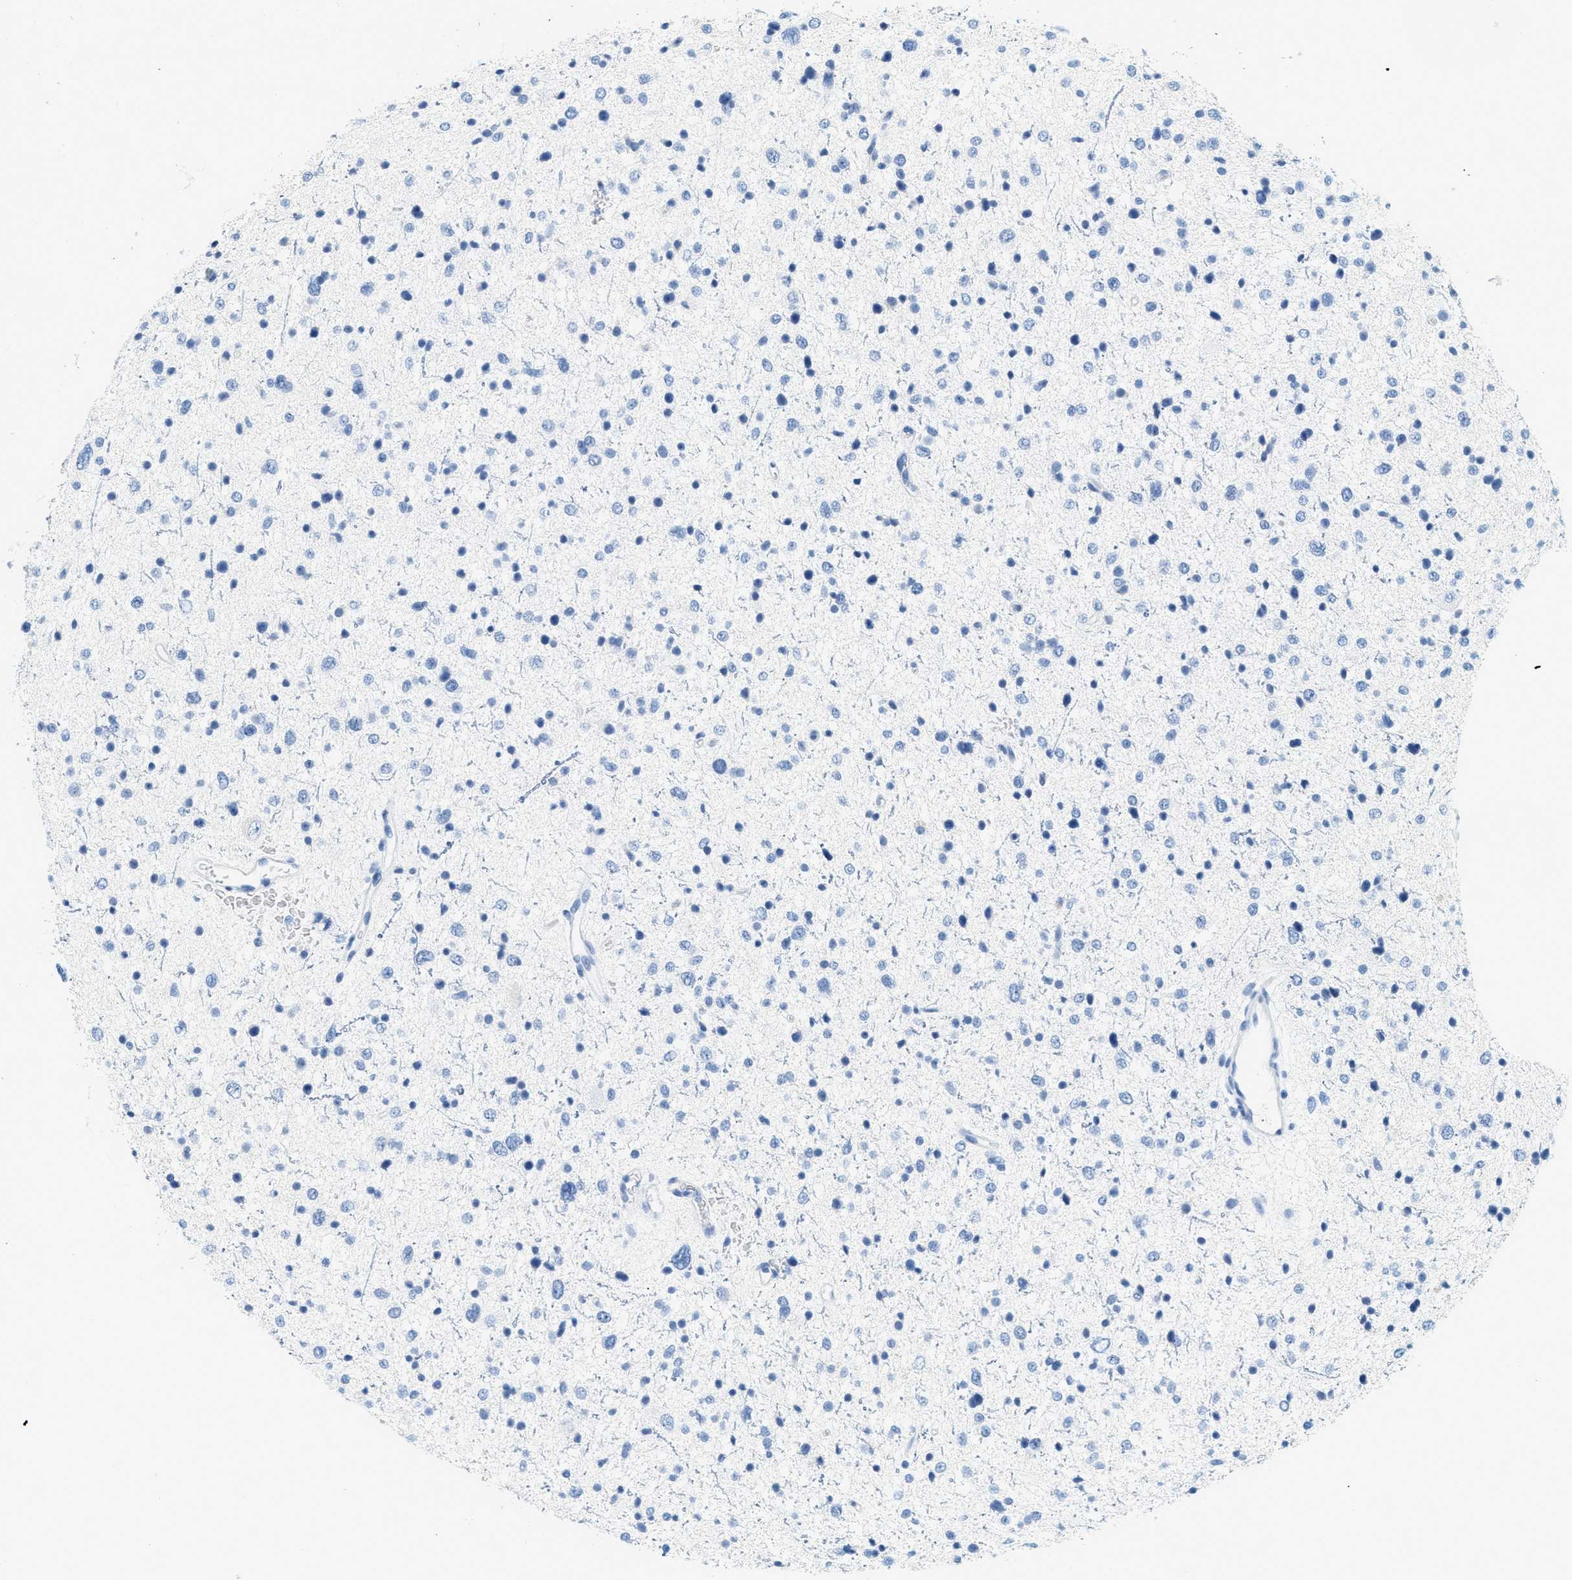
{"staining": {"intensity": "negative", "quantity": "none", "location": "none"}, "tissue": "glioma", "cell_type": "Tumor cells", "image_type": "cancer", "snomed": [{"axis": "morphology", "description": "Glioma, malignant, Low grade"}, {"axis": "topography", "description": "Brain"}], "caption": "This image is of low-grade glioma (malignant) stained with immunohistochemistry (IHC) to label a protein in brown with the nuclei are counter-stained blue. There is no positivity in tumor cells.", "gene": "LCN2", "patient": {"sex": "female", "age": 37}}